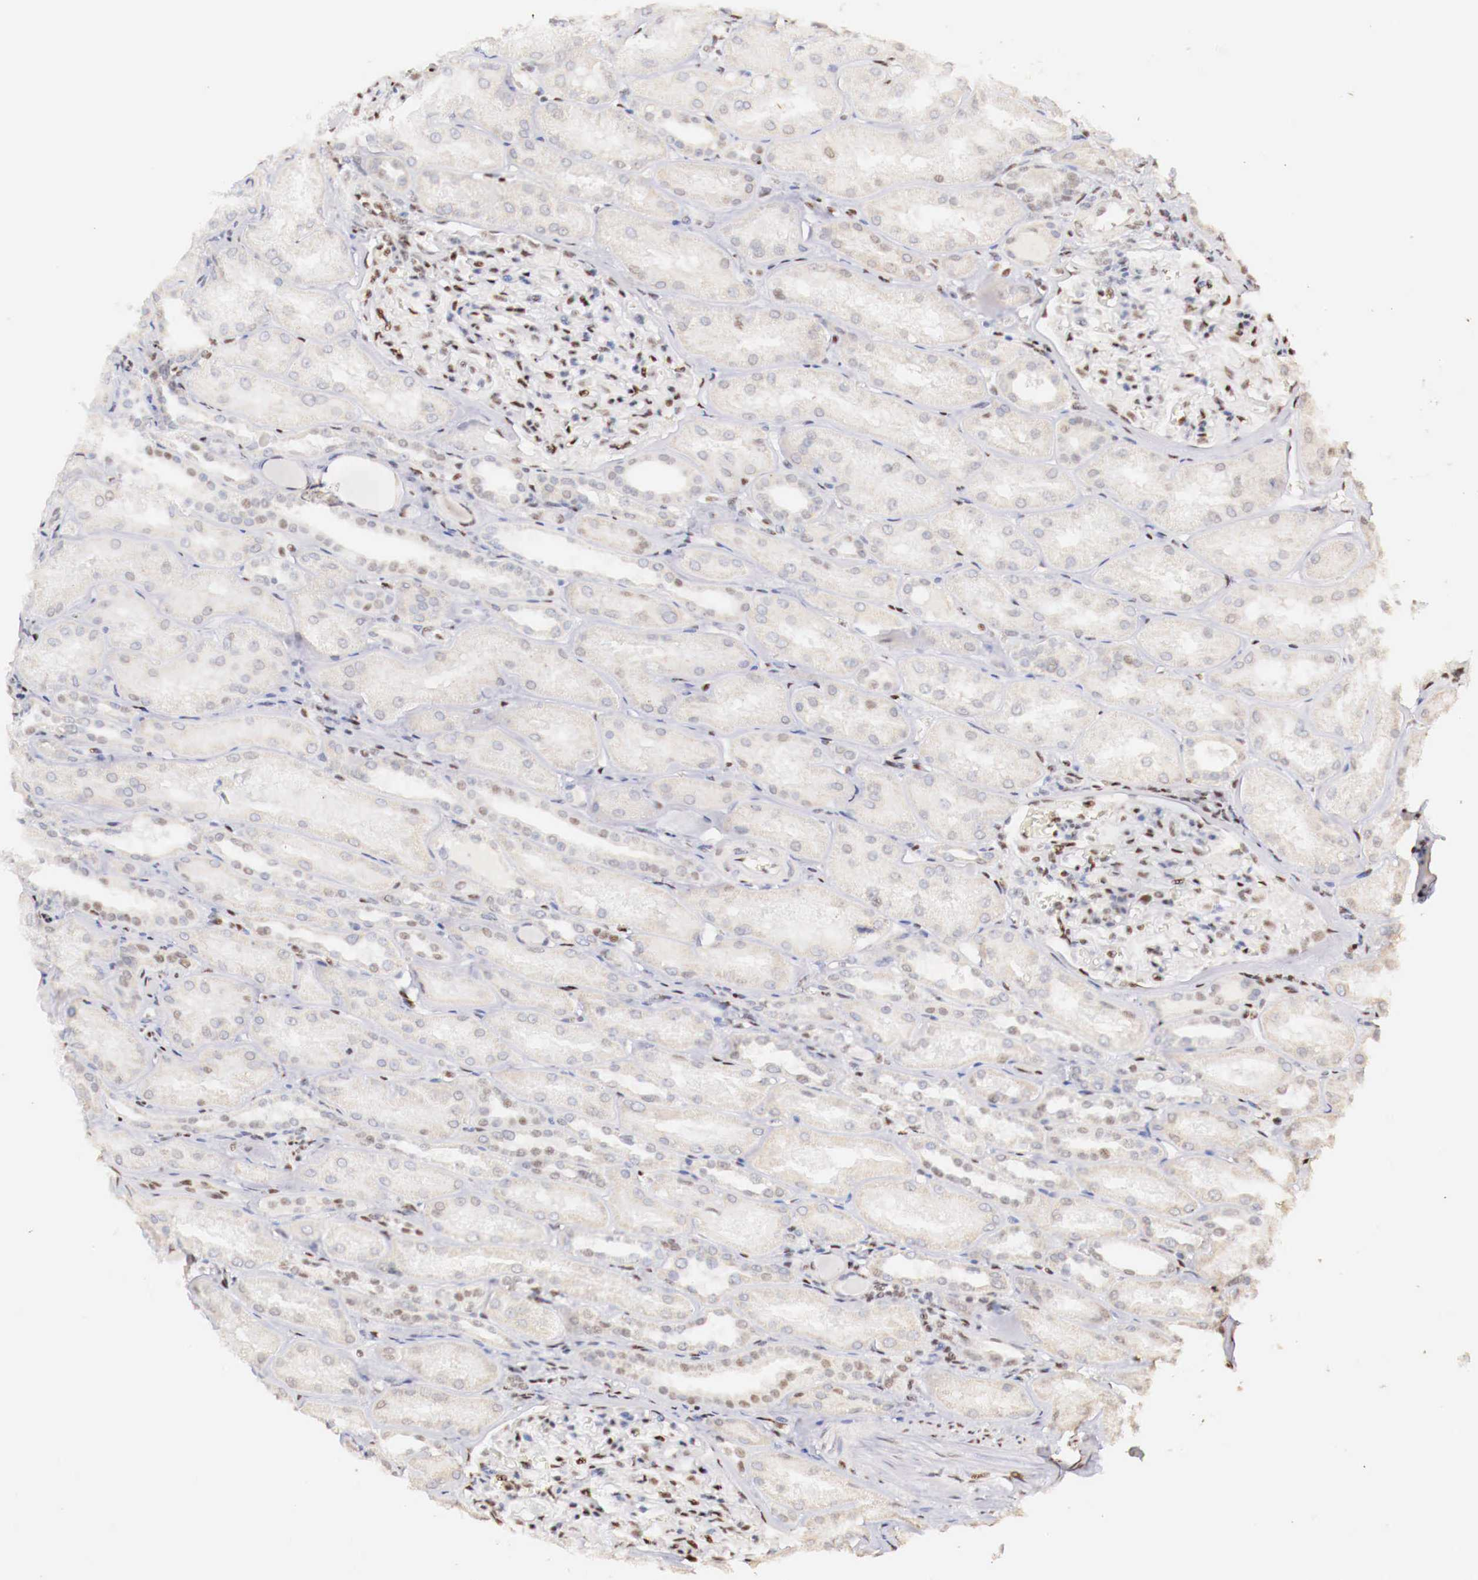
{"staining": {"intensity": "moderate", "quantity": "25%-75%", "location": "nuclear"}, "tissue": "kidney", "cell_type": "Cells in glomeruli", "image_type": "normal", "snomed": [{"axis": "morphology", "description": "Normal tissue, NOS"}, {"axis": "topography", "description": "Kidney"}], "caption": "This histopathology image reveals IHC staining of benign human kidney, with medium moderate nuclear staining in about 25%-75% of cells in glomeruli.", "gene": "SP1", "patient": {"sex": "male", "age": 61}}